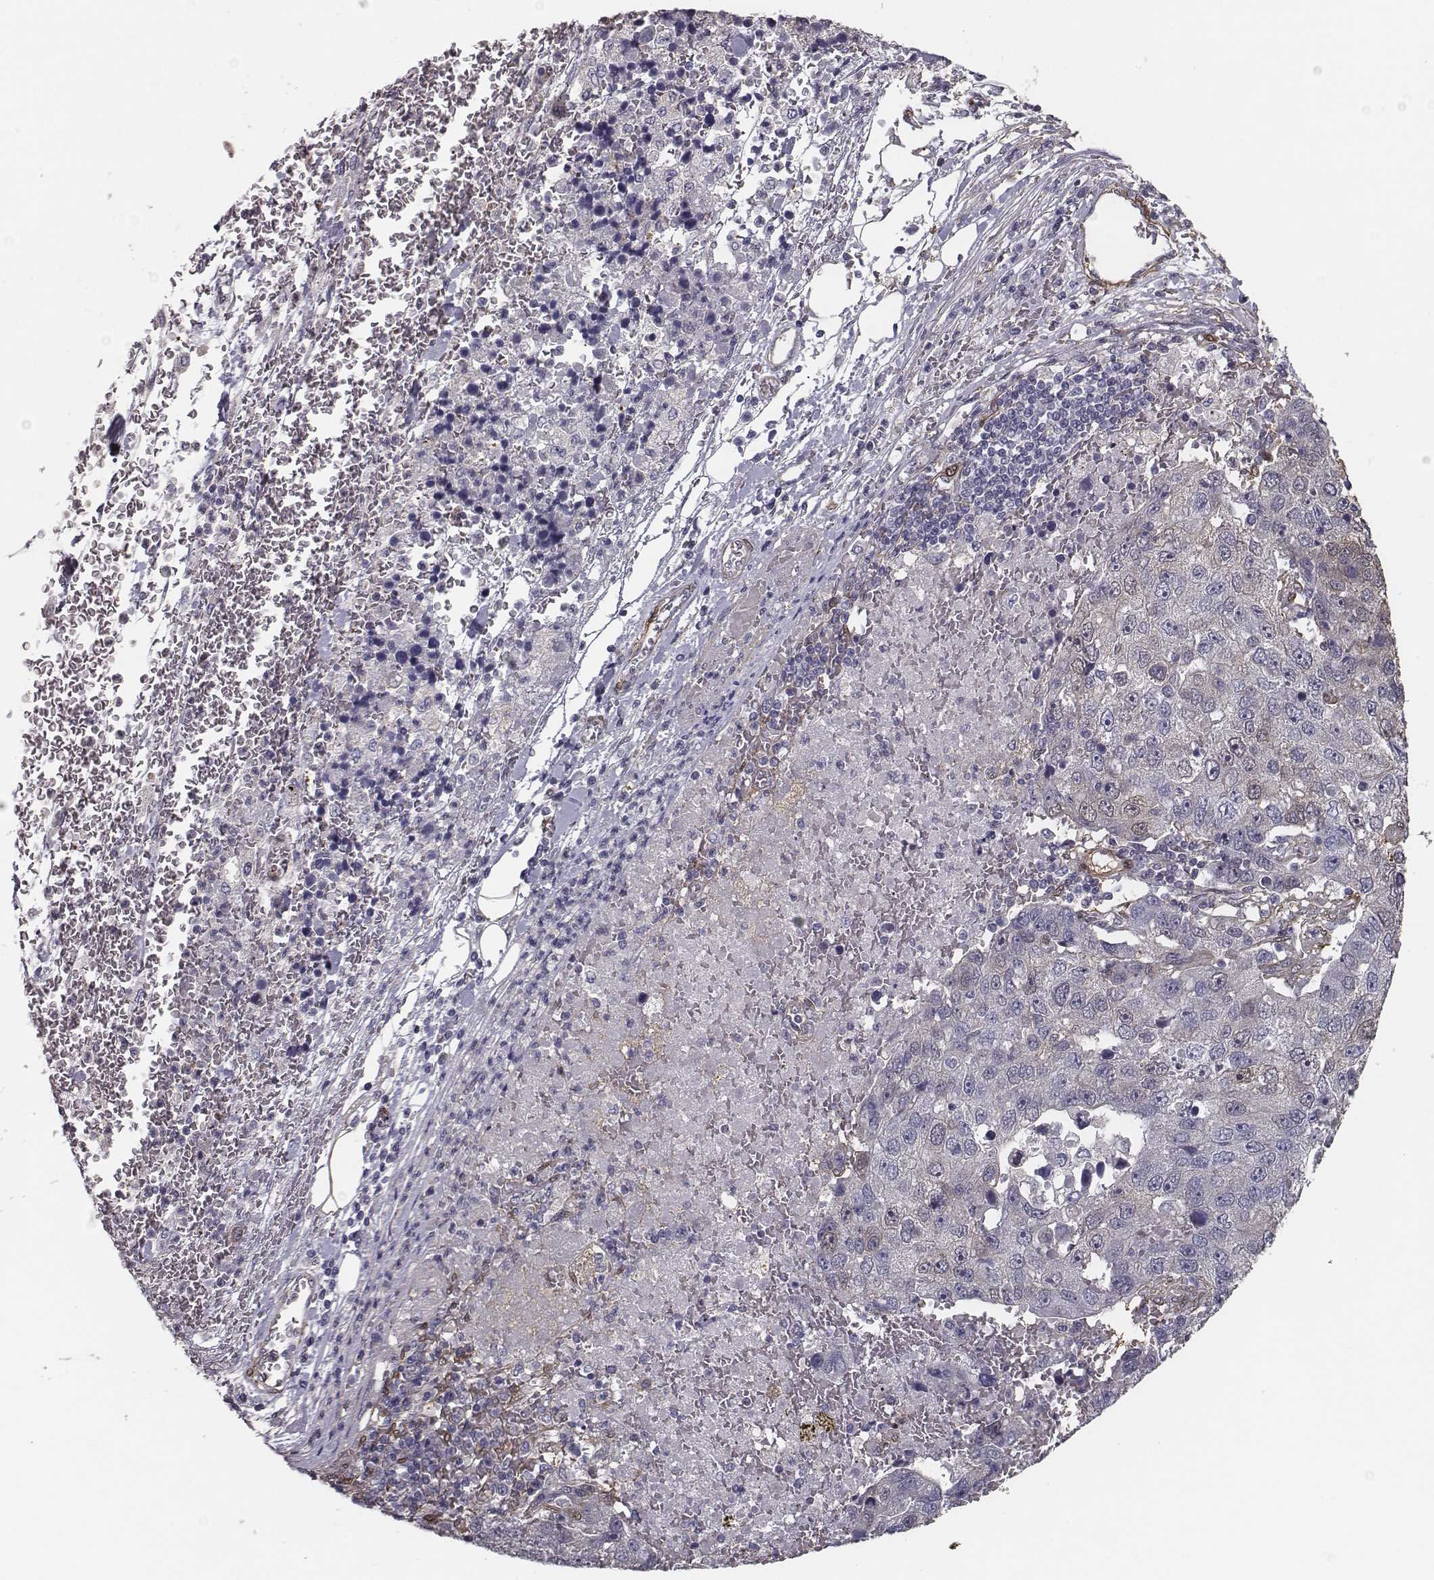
{"staining": {"intensity": "negative", "quantity": "none", "location": "none"}, "tissue": "pancreatic cancer", "cell_type": "Tumor cells", "image_type": "cancer", "snomed": [{"axis": "morphology", "description": "Adenocarcinoma, NOS"}, {"axis": "topography", "description": "Pancreas"}], "caption": "There is no significant positivity in tumor cells of pancreatic cancer.", "gene": "ISYNA1", "patient": {"sex": "female", "age": 61}}